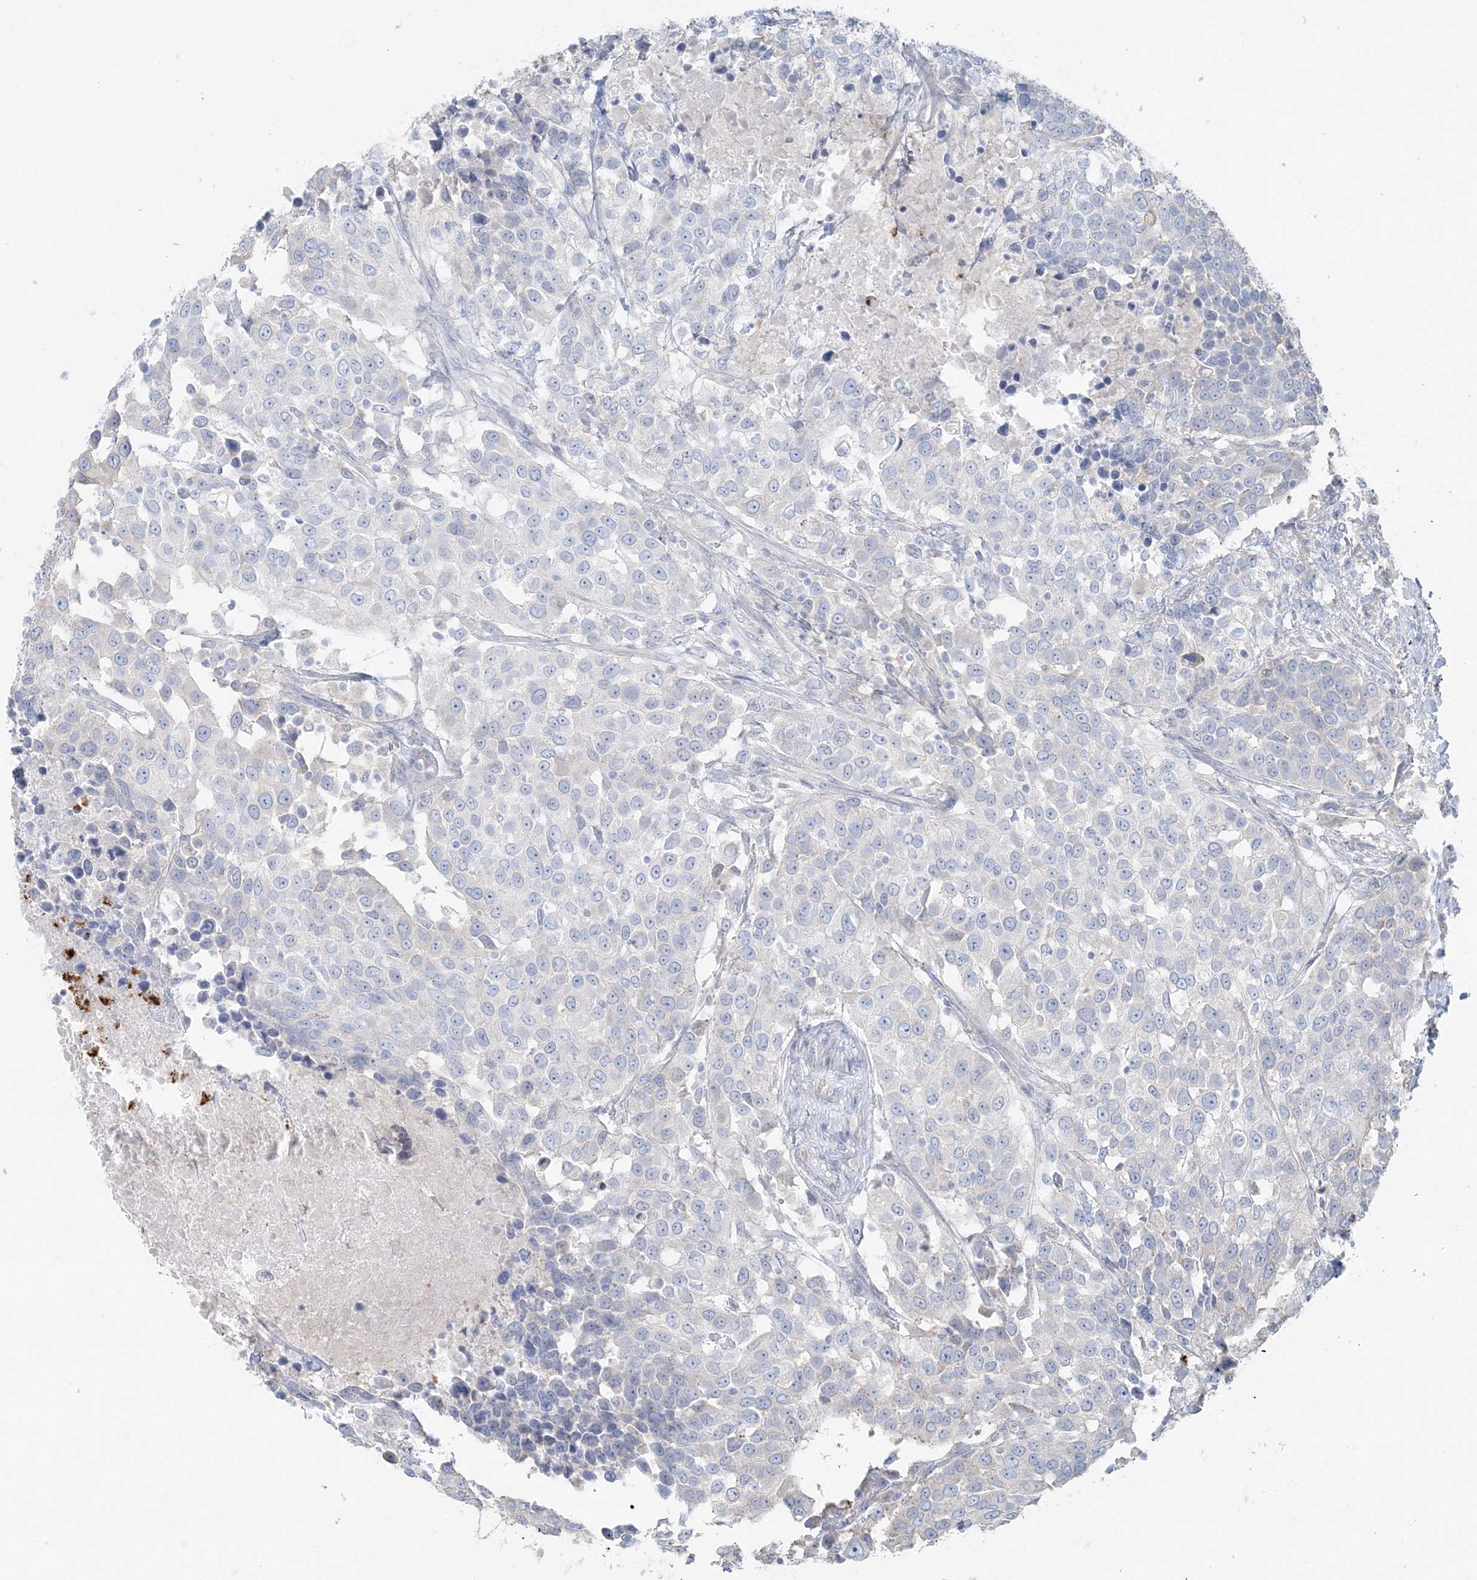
{"staining": {"intensity": "negative", "quantity": "none", "location": "none"}, "tissue": "urothelial cancer", "cell_type": "Tumor cells", "image_type": "cancer", "snomed": [{"axis": "morphology", "description": "Urothelial carcinoma, High grade"}, {"axis": "topography", "description": "Urinary bladder"}], "caption": "High power microscopy histopathology image of an immunohistochemistry (IHC) photomicrograph of urothelial carcinoma (high-grade), revealing no significant staining in tumor cells.", "gene": "CCNJ", "patient": {"sex": "female", "age": 80}}